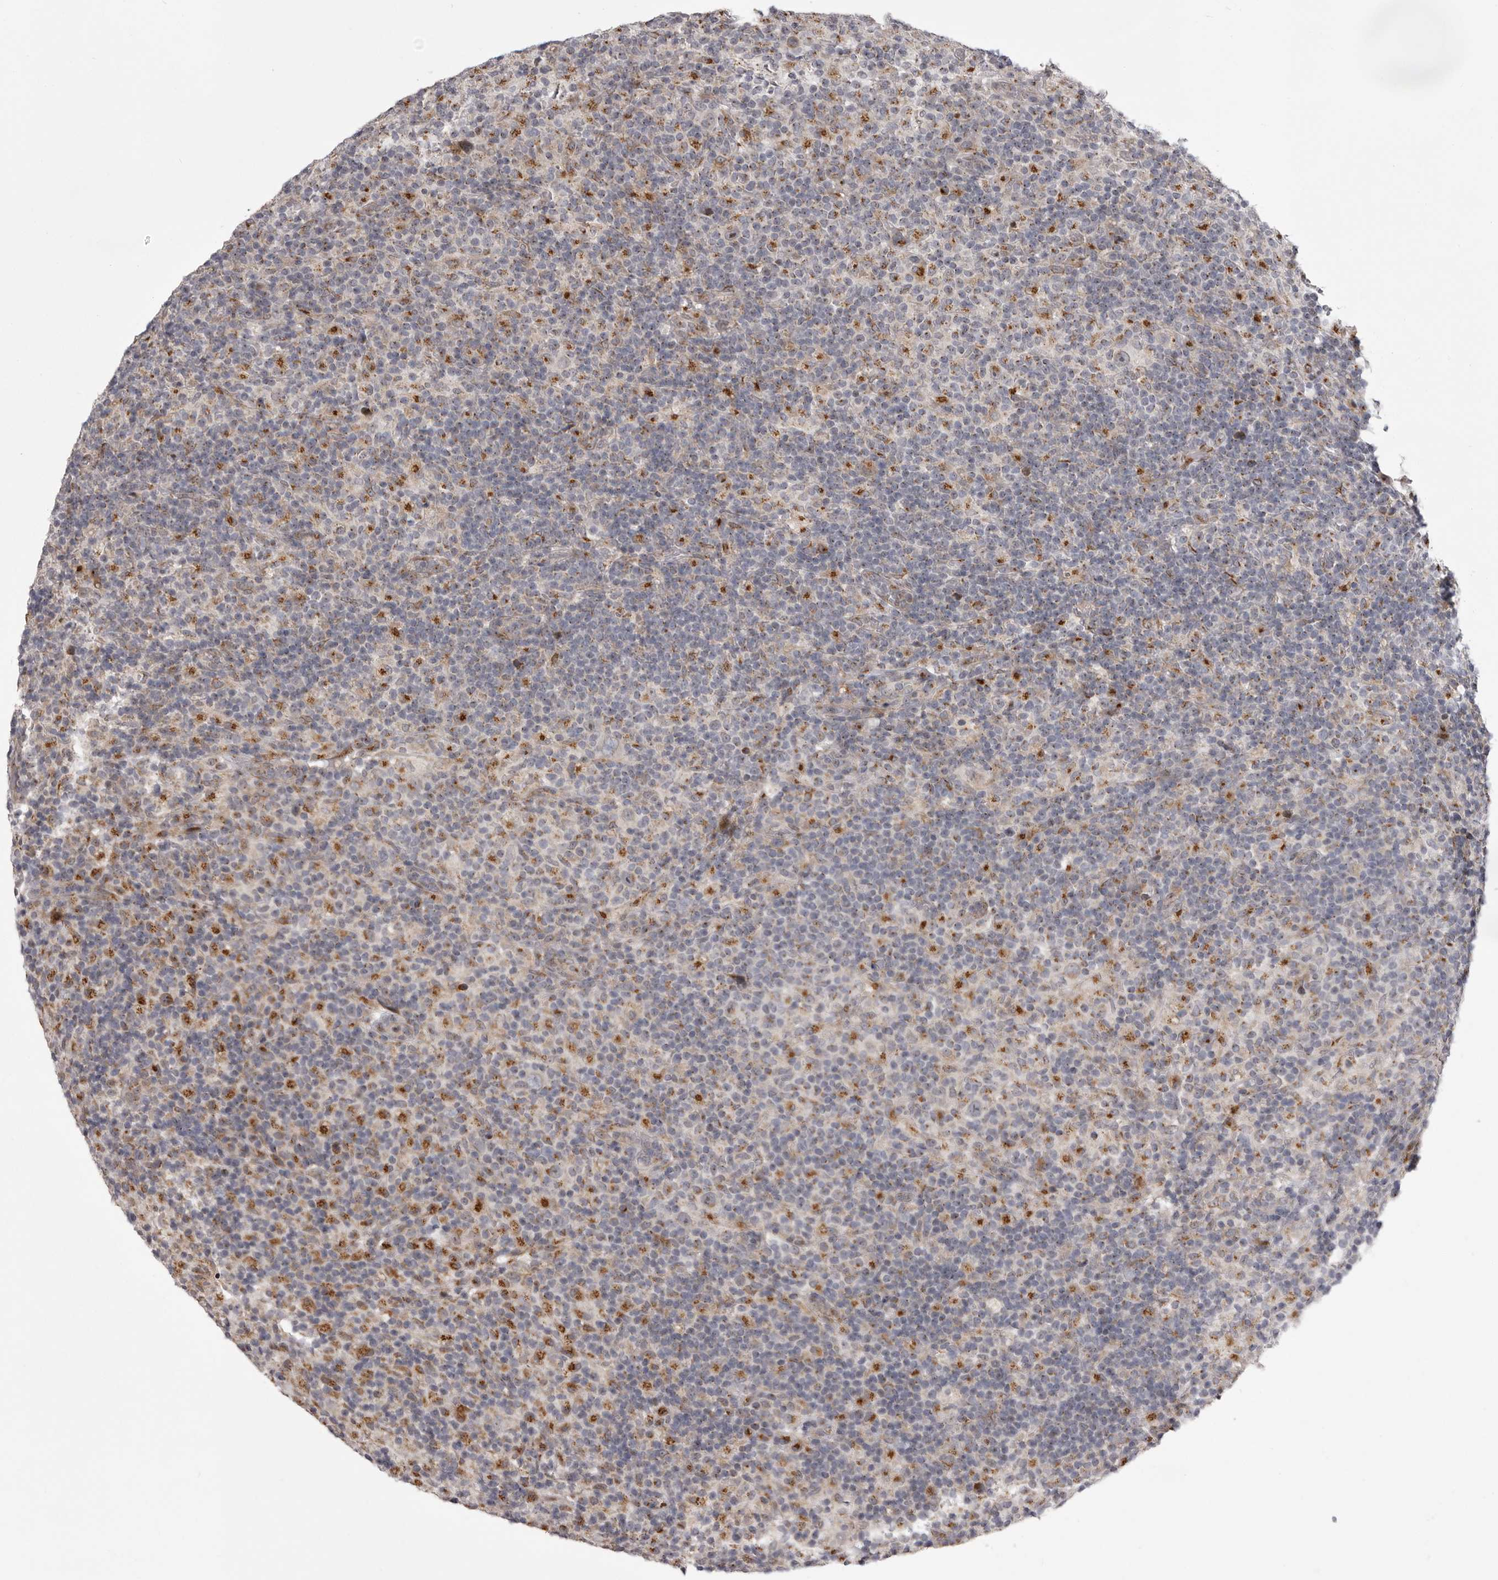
{"staining": {"intensity": "moderate", "quantity": "25%-75%", "location": "cytoplasmic/membranous"}, "tissue": "lymphoma", "cell_type": "Tumor cells", "image_type": "cancer", "snomed": [{"axis": "morphology", "description": "Hodgkin's disease, NOS"}, {"axis": "topography", "description": "Lymph node"}], "caption": "Moderate cytoplasmic/membranous staining is present in about 25%-75% of tumor cells in Hodgkin's disease.", "gene": "WDR47", "patient": {"sex": "male", "age": 70}}